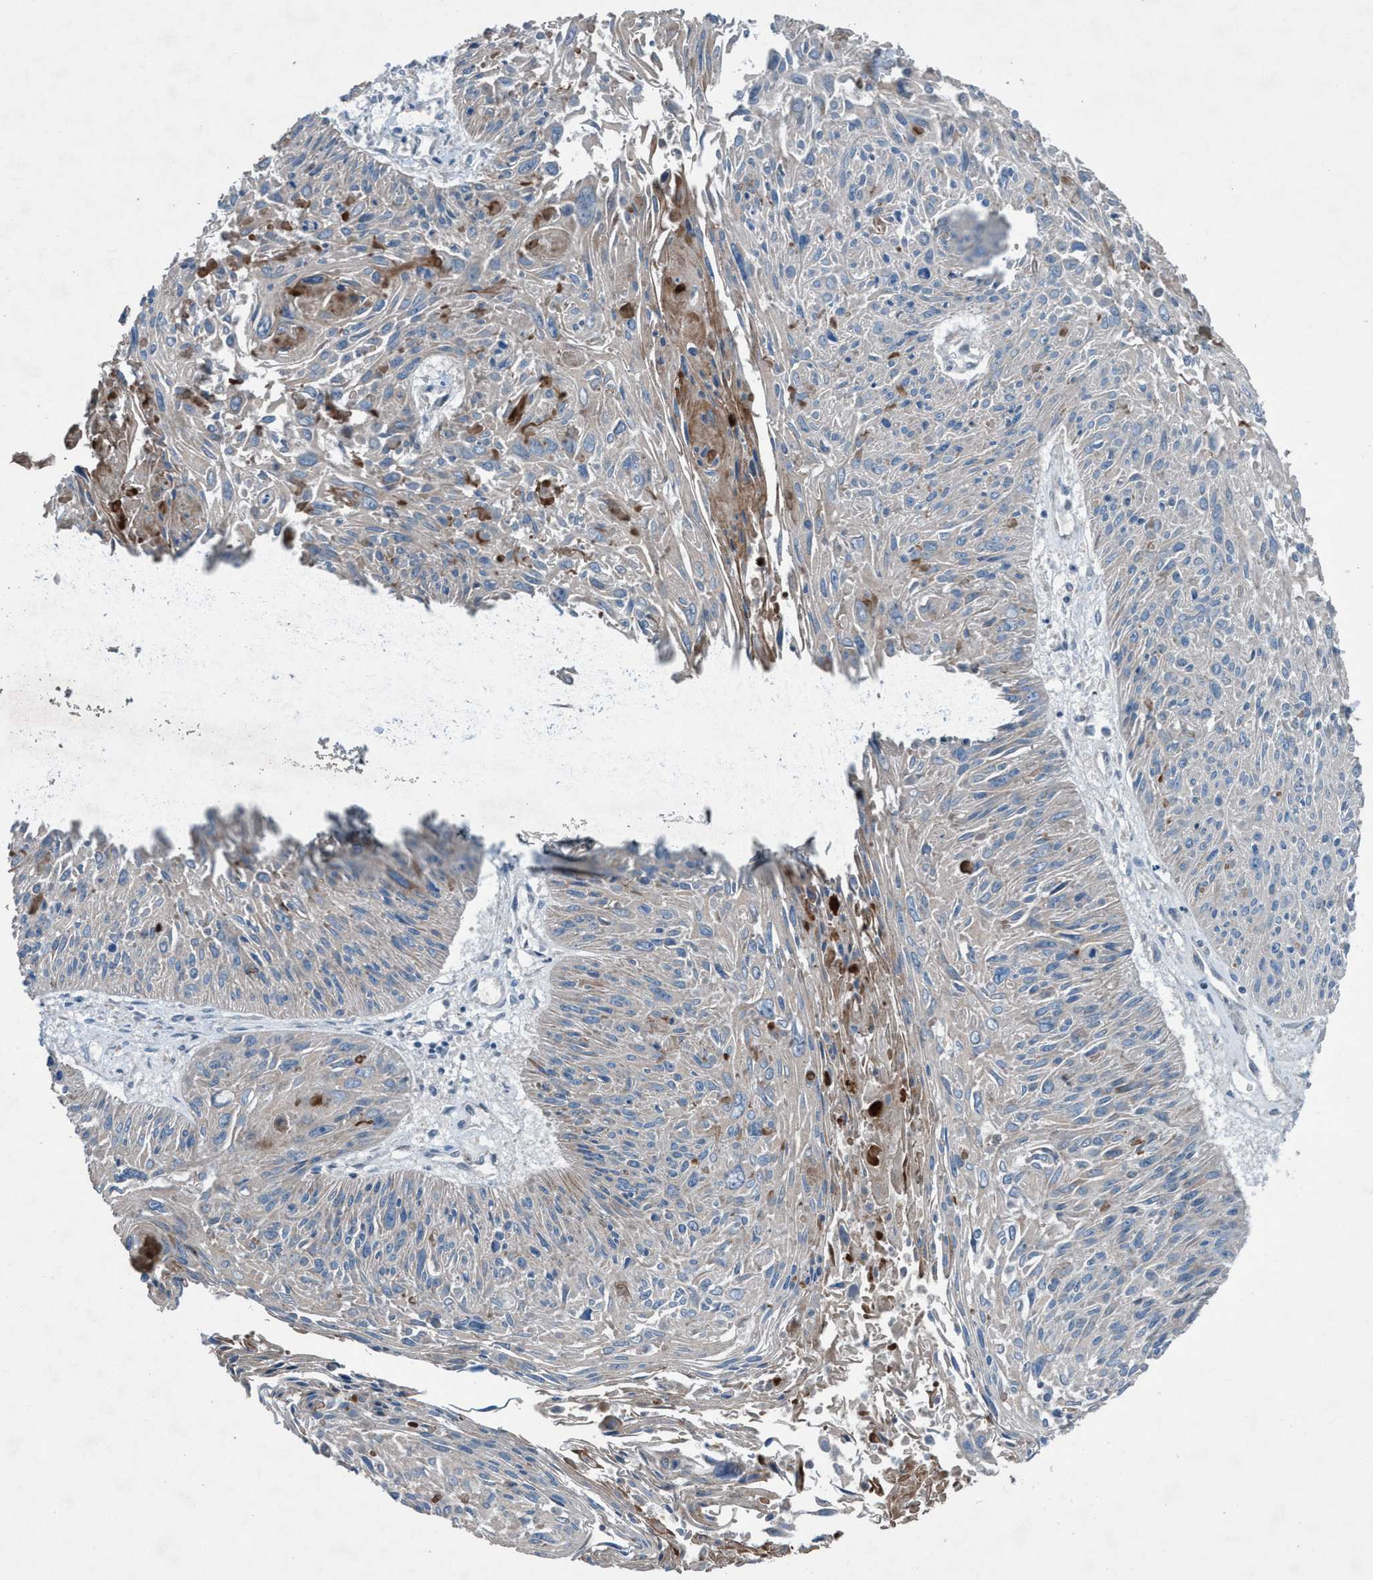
{"staining": {"intensity": "negative", "quantity": "none", "location": "none"}, "tissue": "cervical cancer", "cell_type": "Tumor cells", "image_type": "cancer", "snomed": [{"axis": "morphology", "description": "Squamous cell carcinoma, NOS"}, {"axis": "topography", "description": "Cervix"}], "caption": "This image is of cervical cancer stained with IHC to label a protein in brown with the nuclei are counter-stained blue. There is no expression in tumor cells. Brightfield microscopy of immunohistochemistry stained with DAB (3,3'-diaminobenzidine) (brown) and hematoxylin (blue), captured at high magnification.", "gene": "NISCH", "patient": {"sex": "female", "age": 51}}